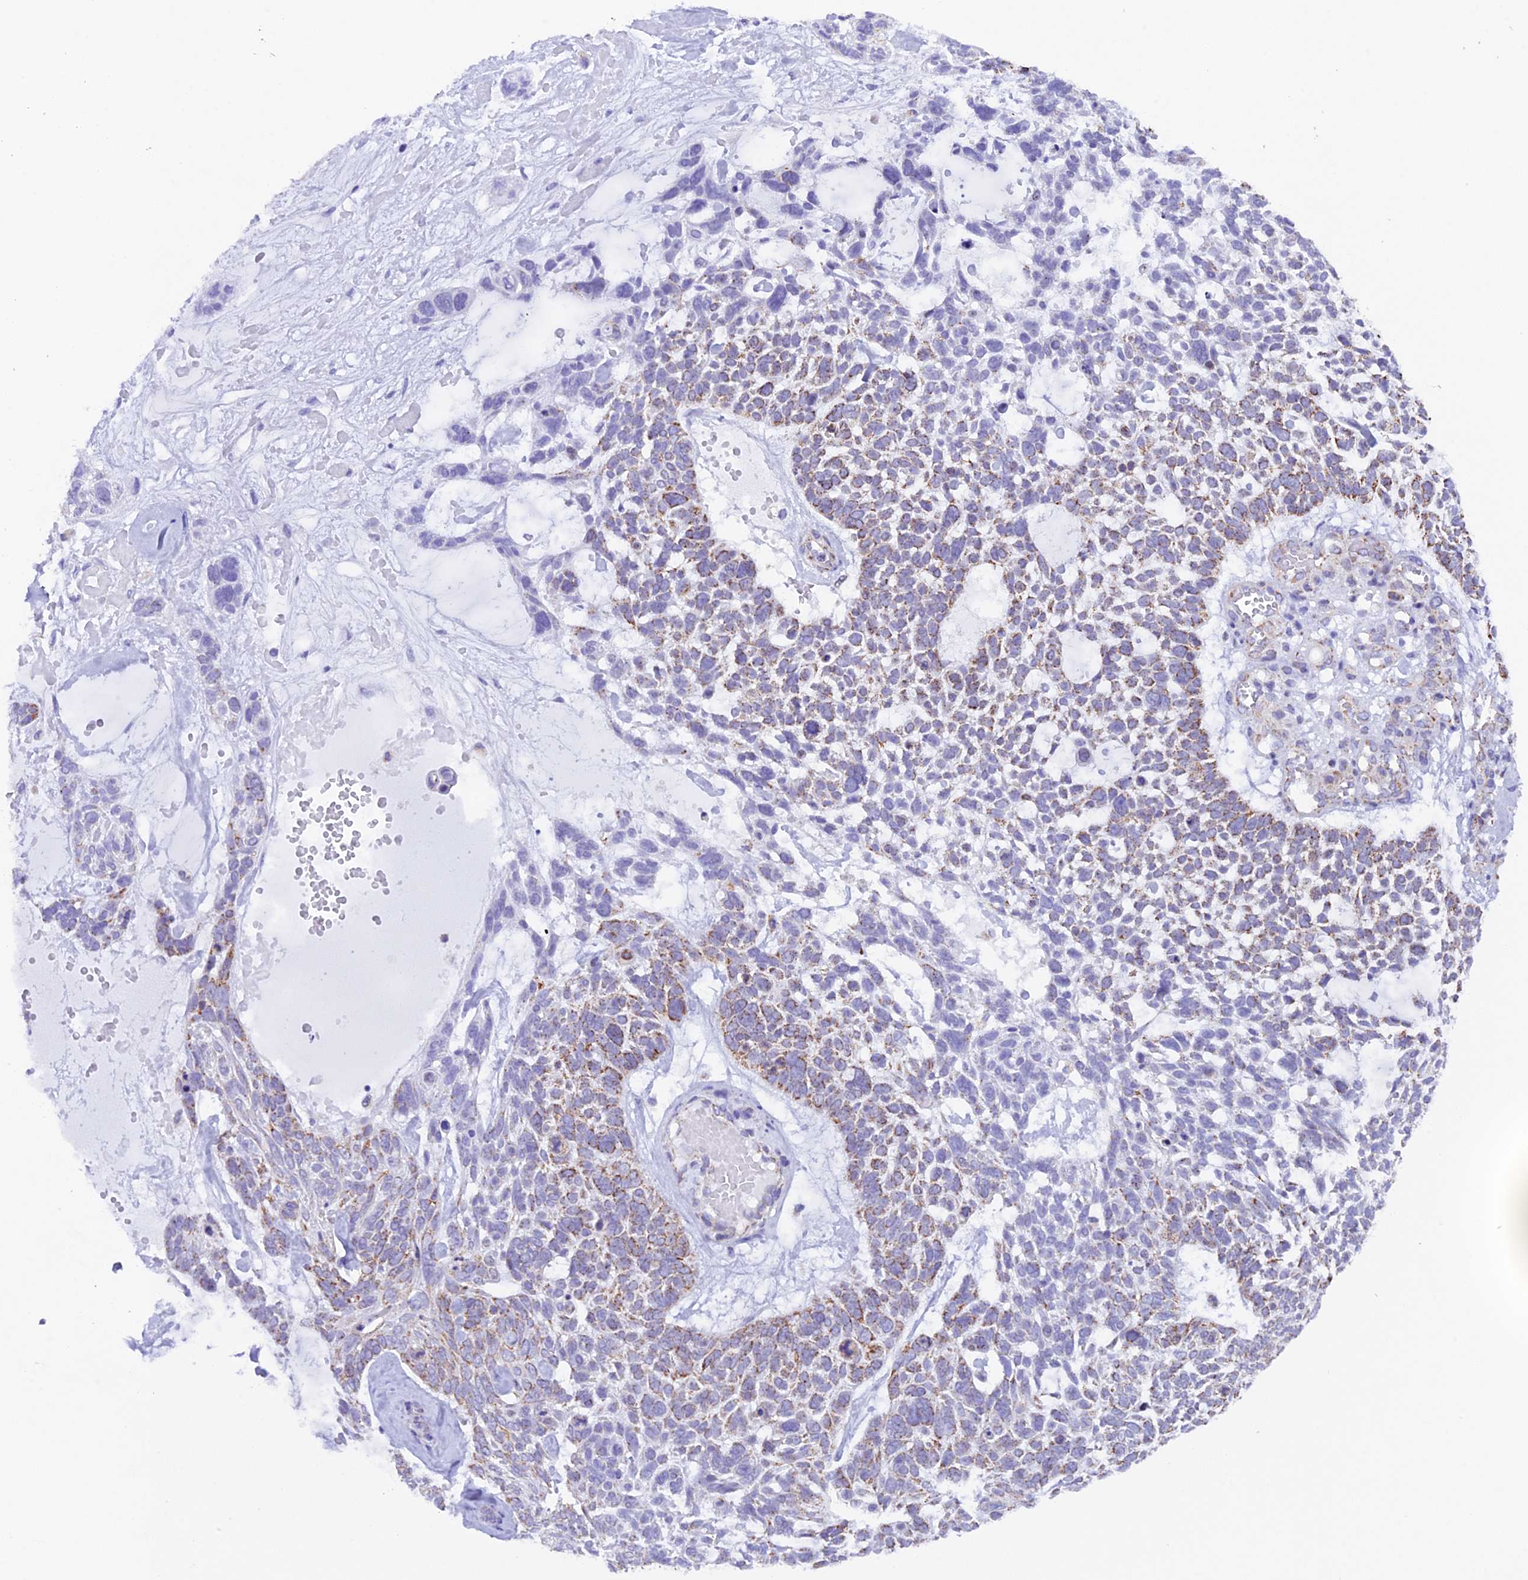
{"staining": {"intensity": "moderate", "quantity": "25%-75%", "location": "cytoplasmic/membranous"}, "tissue": "skin cancer", "cell_type": "Tumor cells", "image_type": "cancer", "snomed": [{"axis": "morphology", "description": "Basal cell carcinoma"}, {"axis": "topography", "description": "Skin"}], "caption": "Immunohistochemical staining of skin basal cell carcinoma shows medium levels of moderate cytoplasmic/membranous protein staining in approximately 25%-75% of tumor cells. The protein is shown in brown color, while the nuclei are stained blue.", "gene": "TFAM", "patient": {"sex": "male", "age": 88}}